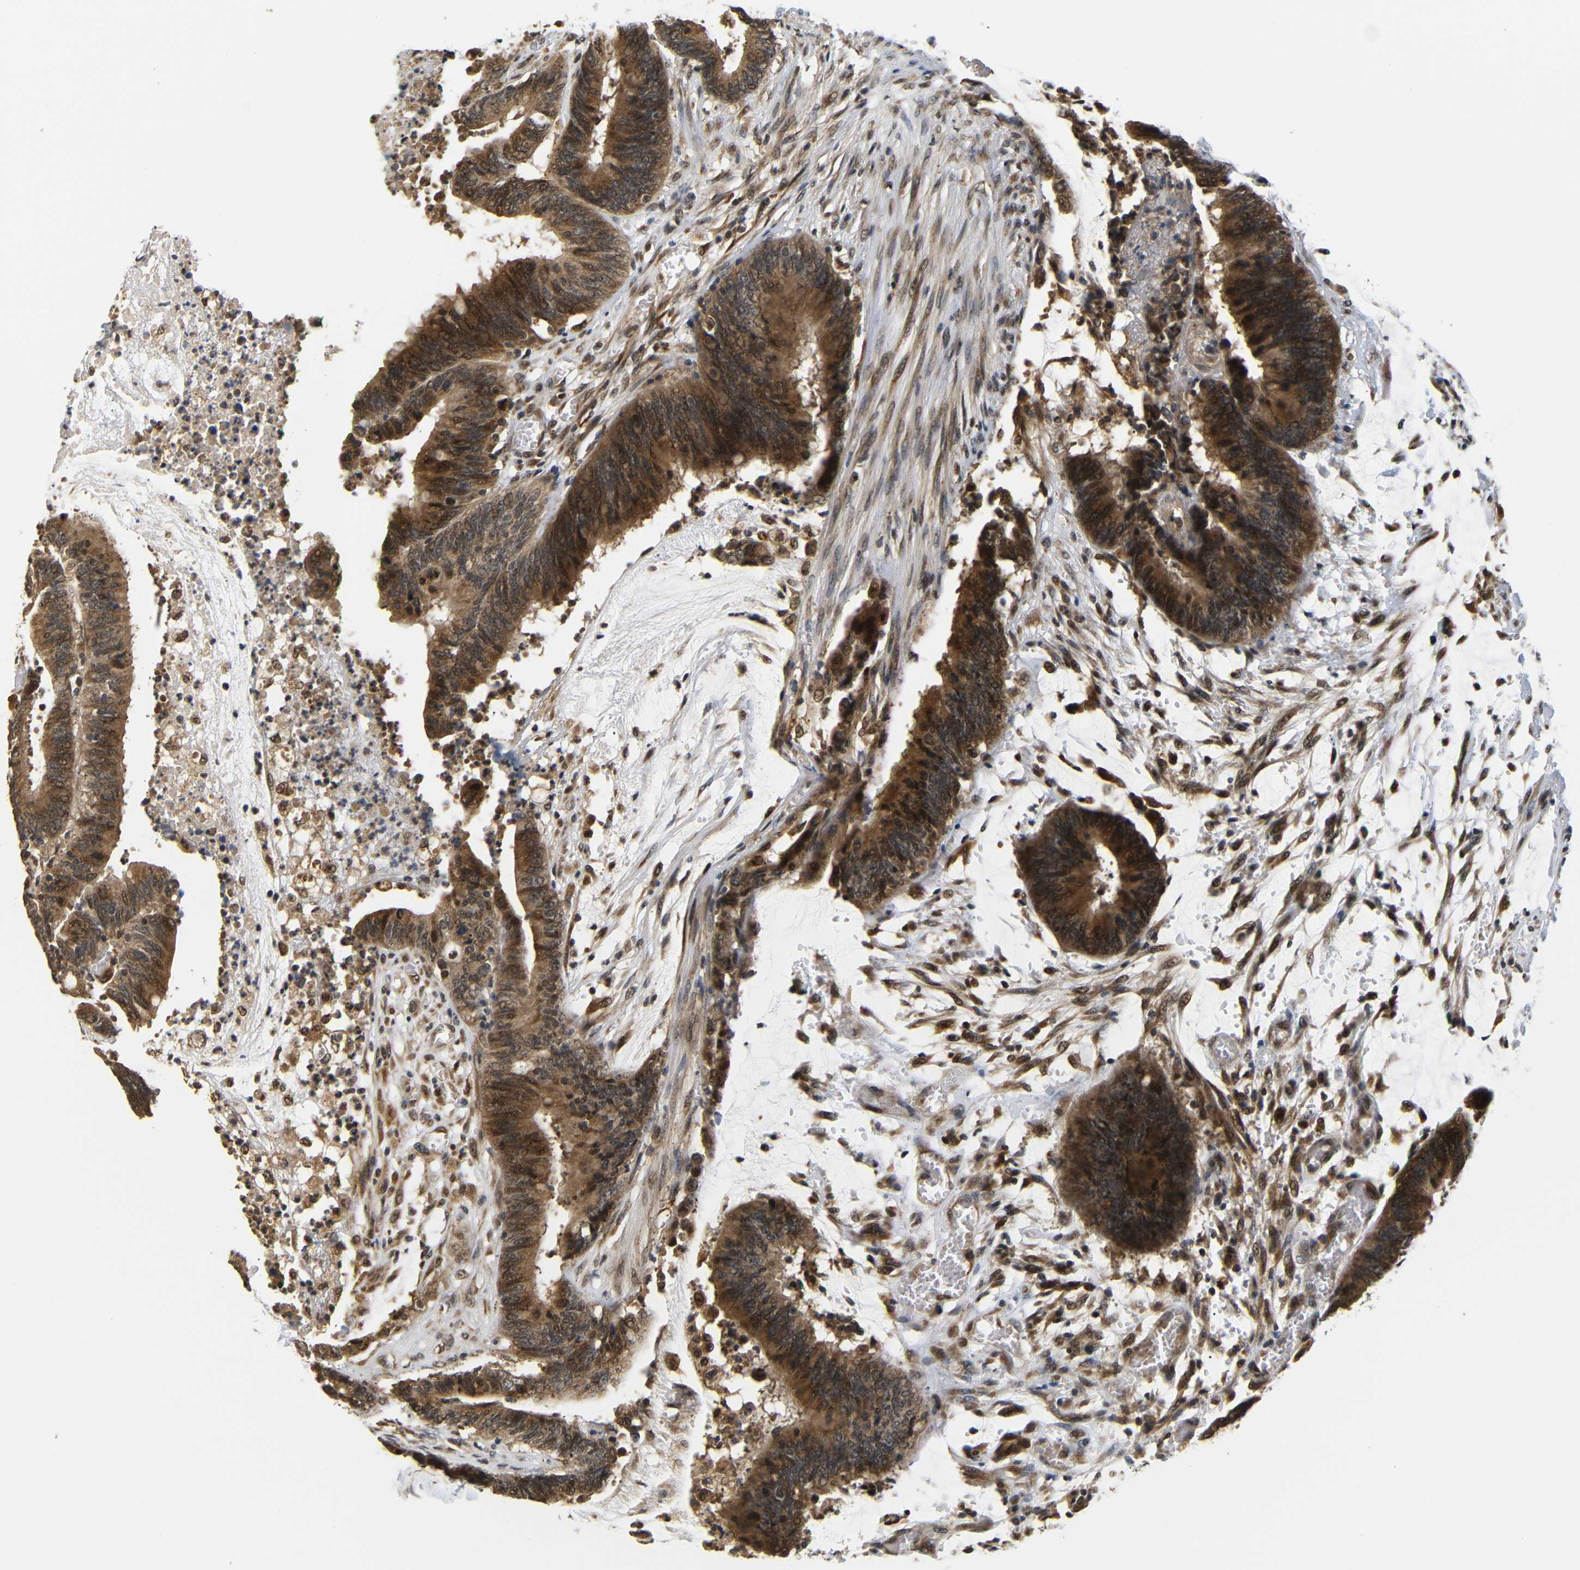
{"staining": {"intensity": "moderate", "quantity": ">75%", "location": "cytoplasmic/membranous,nuclear"}, "tissue": "colorectal cancer", "cell_type": "Tumor cells", "image_type": "cancer", "snomed": [{"axis": "morphology", "description": "Adenocarcinoma, NOS"}, {"axis": "topography", "description": "Rectum"}], "caption": "Colorectal cancer (adenocarcinoma) stained for a protein shows moderate cytoplasmic/membranous and nuclear positivity in tumor cells.", "gene": "GJA5", "patient": {"sex": "female", "age": 66}}